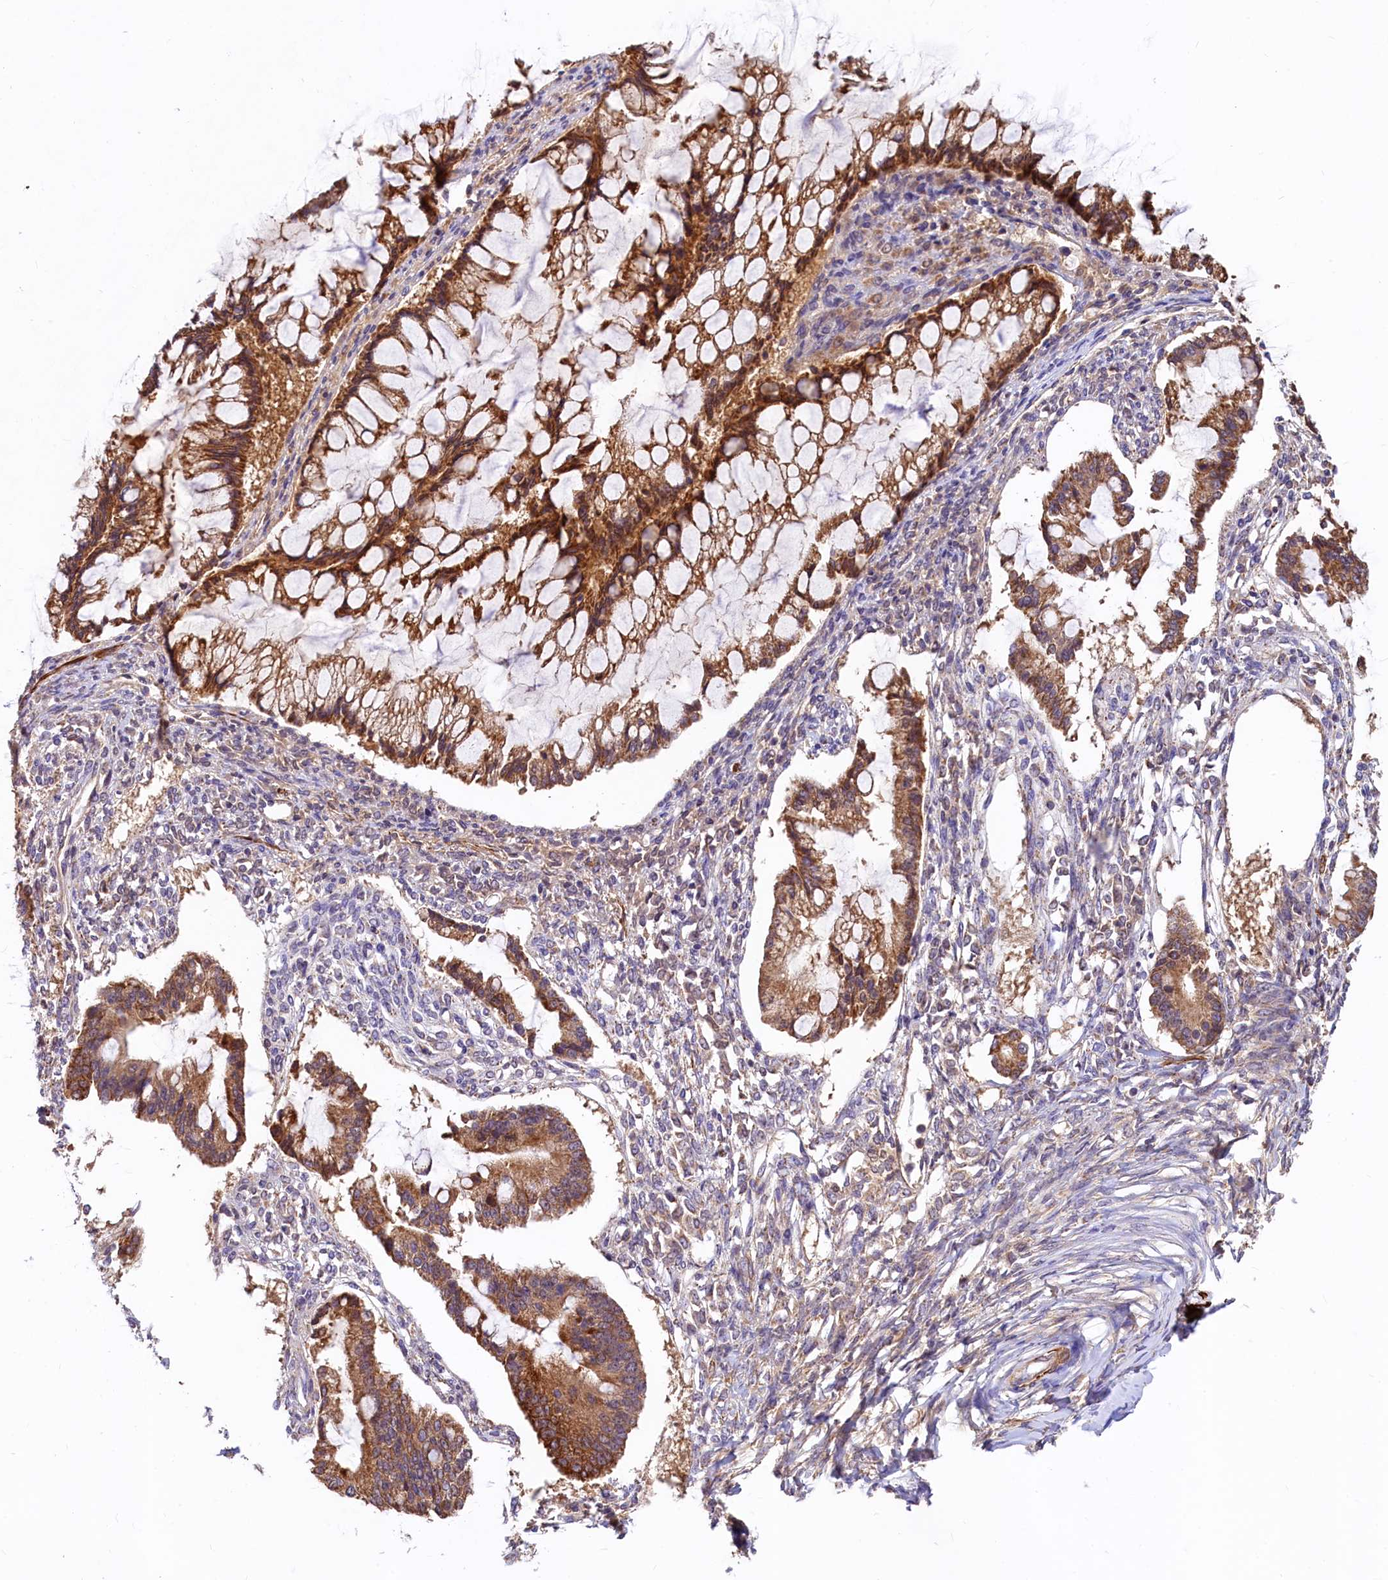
{"staining": {"intensity": "strong", "quantity": ">75%", "location": "cytoplasmic/membranous"}, "tissue": "ovarian cancer", "cell_type": "Tumor cells", "image_type": "cancer", "snomed": [{"axis": "morphology", "description": "Cystadenocarcinoma, mucinous, NOS"}, {"axis": "topography", "description": "Ovary"}], "caption": "Ovarian cancer stained with a protein marker shows strong staining in tumor cells.", "gene": "CIAO3", "patient": {"sex": "female", "age": 73}}